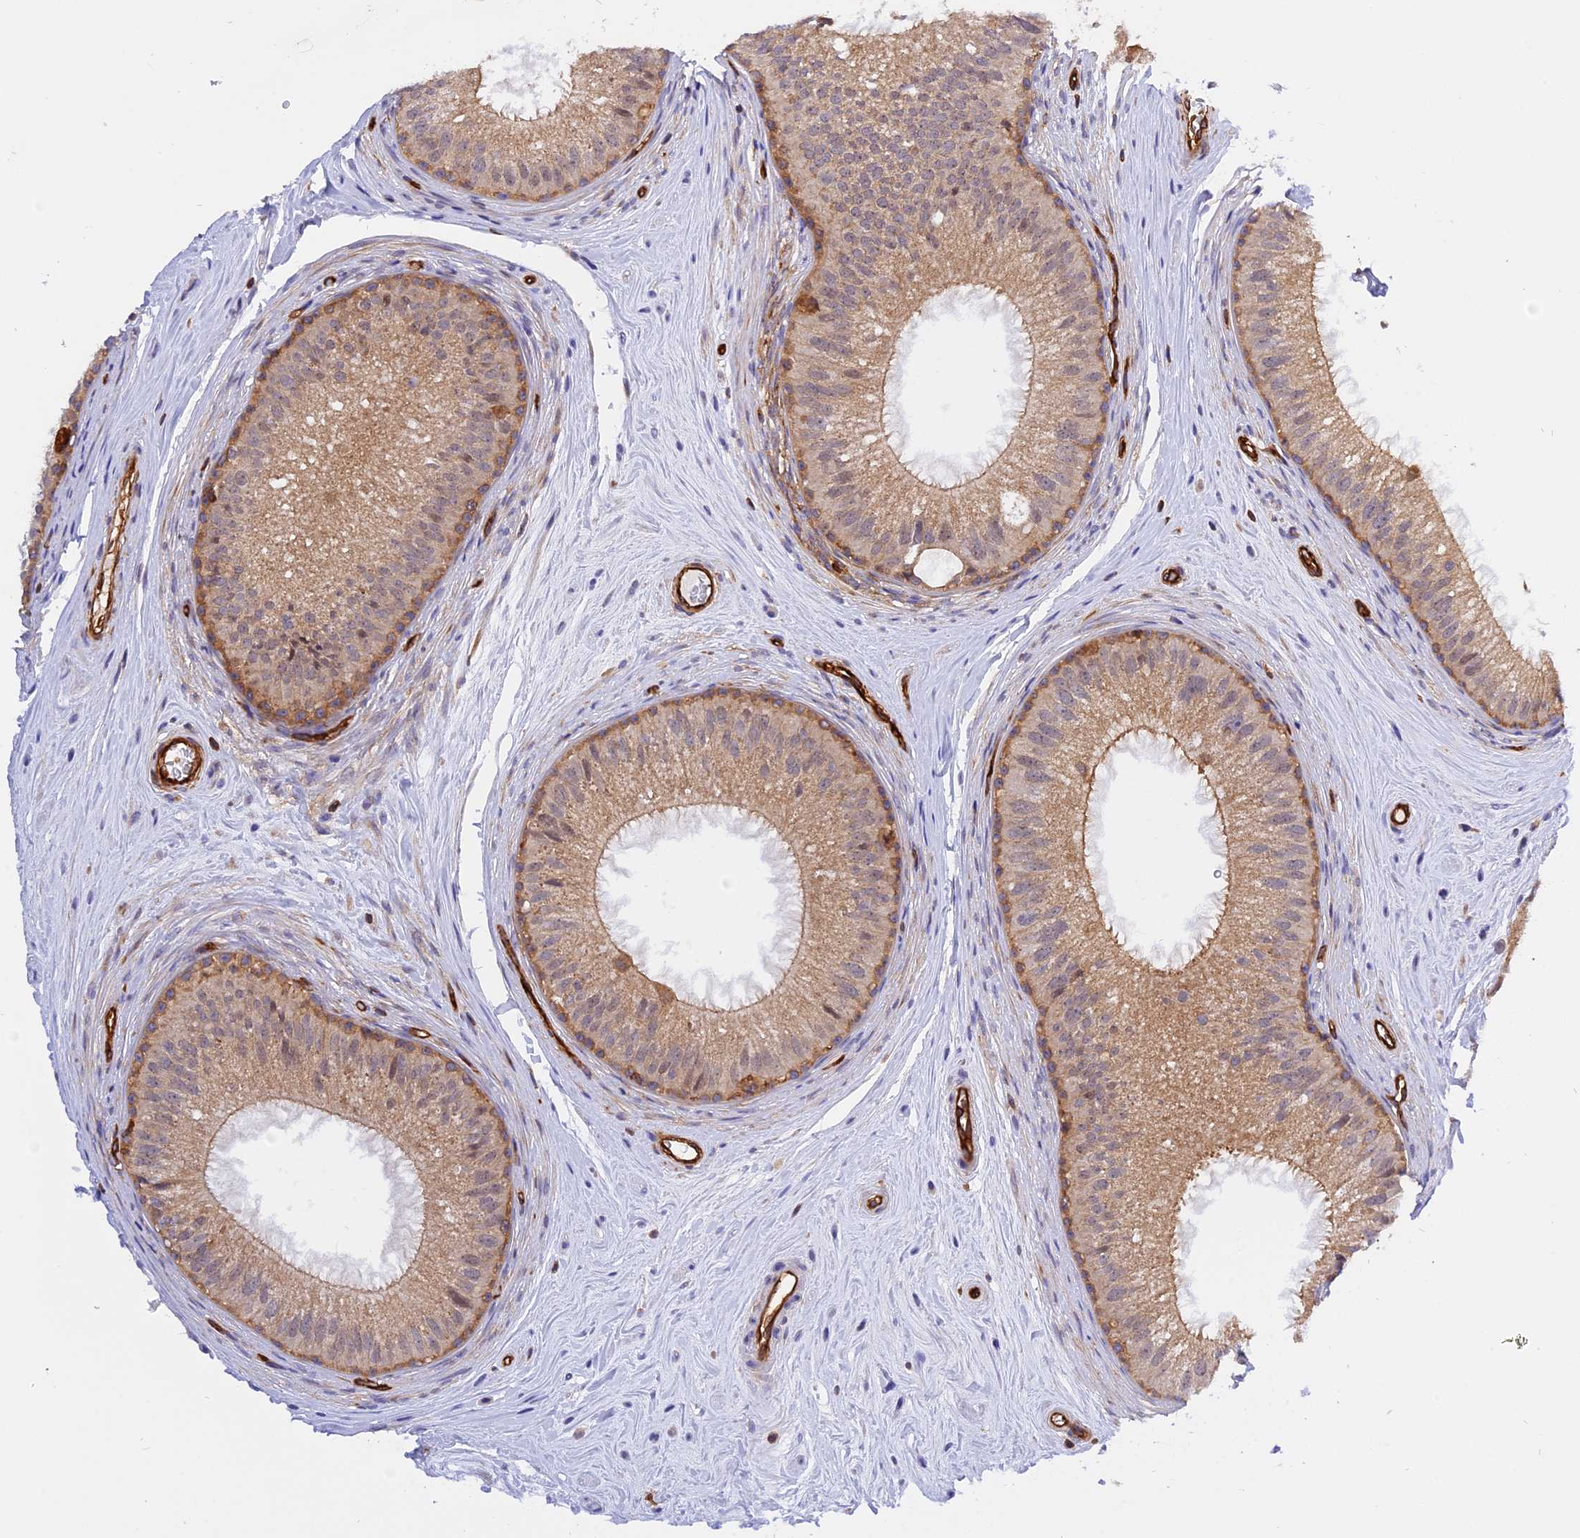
{"staining": {"intensity": "moderate", "quantity": ">75%", "location": "cytoplasmic/membranous"}, "tissue": "epididymis", "cell_type": "Glandular cells", "image_type": "normal", "snomed": [{"axis": "morphology", "description": "Normal tissue, NOS"}, {"axis": "topography", "description": "Epididymis"}], "caption": "Brown immunohistochemical staining in unremarkable epididymis demonstrates moderate cytoplasmic/membranous positivity in approximately >75% of glandular cells.", "gene": "C5orf22", "patient": {"sex": "male", "age": 33}}